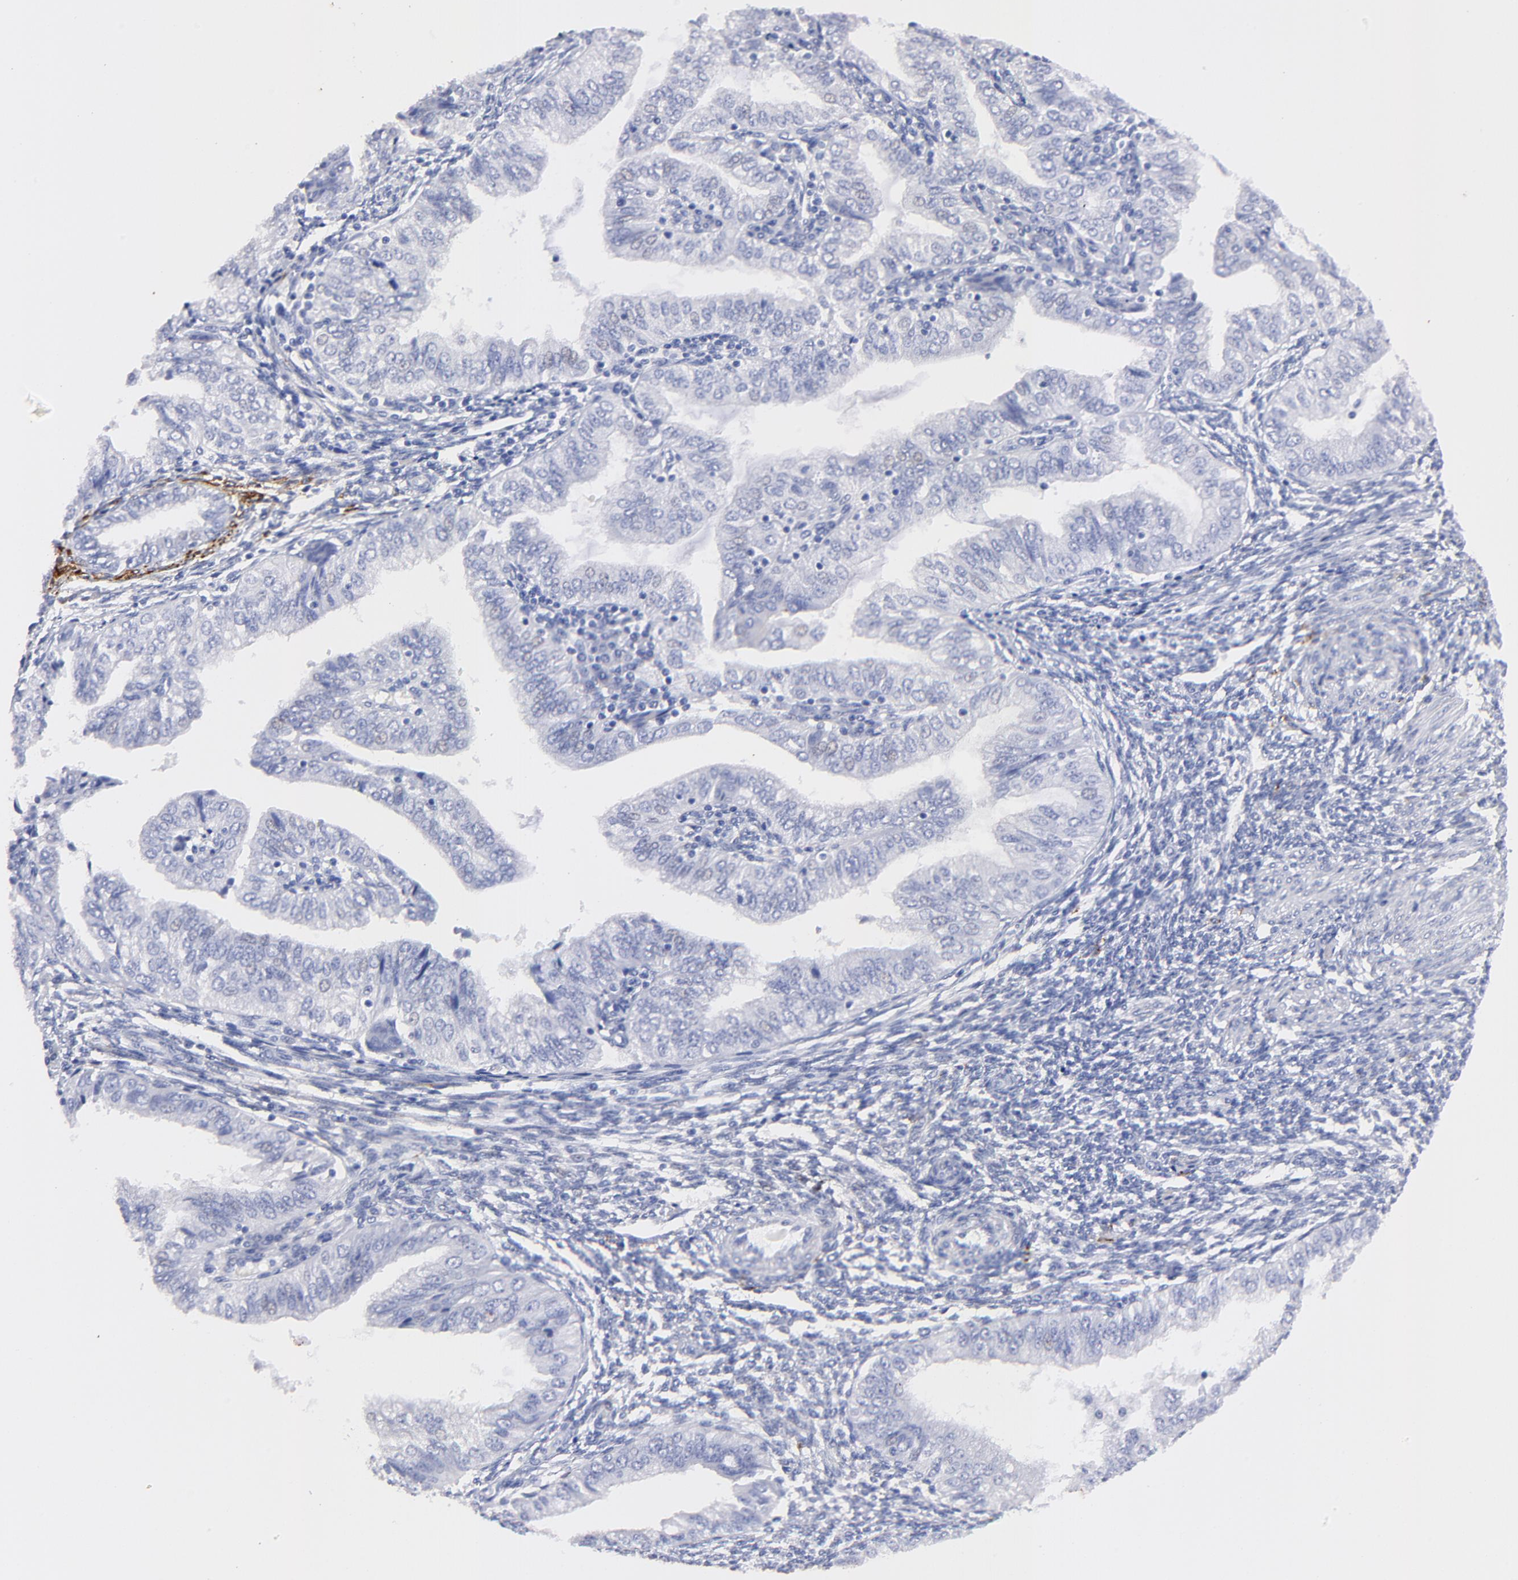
{"staining": {"intensity": "negative", "quantity": "none", "location": "none"}, "tissue": "endometrial cancer", "cell_type": "Tumor cells", "image_type": "cancer", "snomed": [{"axis": "morphology", "description": "Adenocarcinoma, NOS"}, {"axis": "topography", "description": "Endometrium"}], "caption": "Adenocarcinoma (endometrial) was stained to show a protein in brown. There is no significant expression in tumor cells.", "gene": "HORMAD2", "patient": {"sex": "female", "age": 51}}